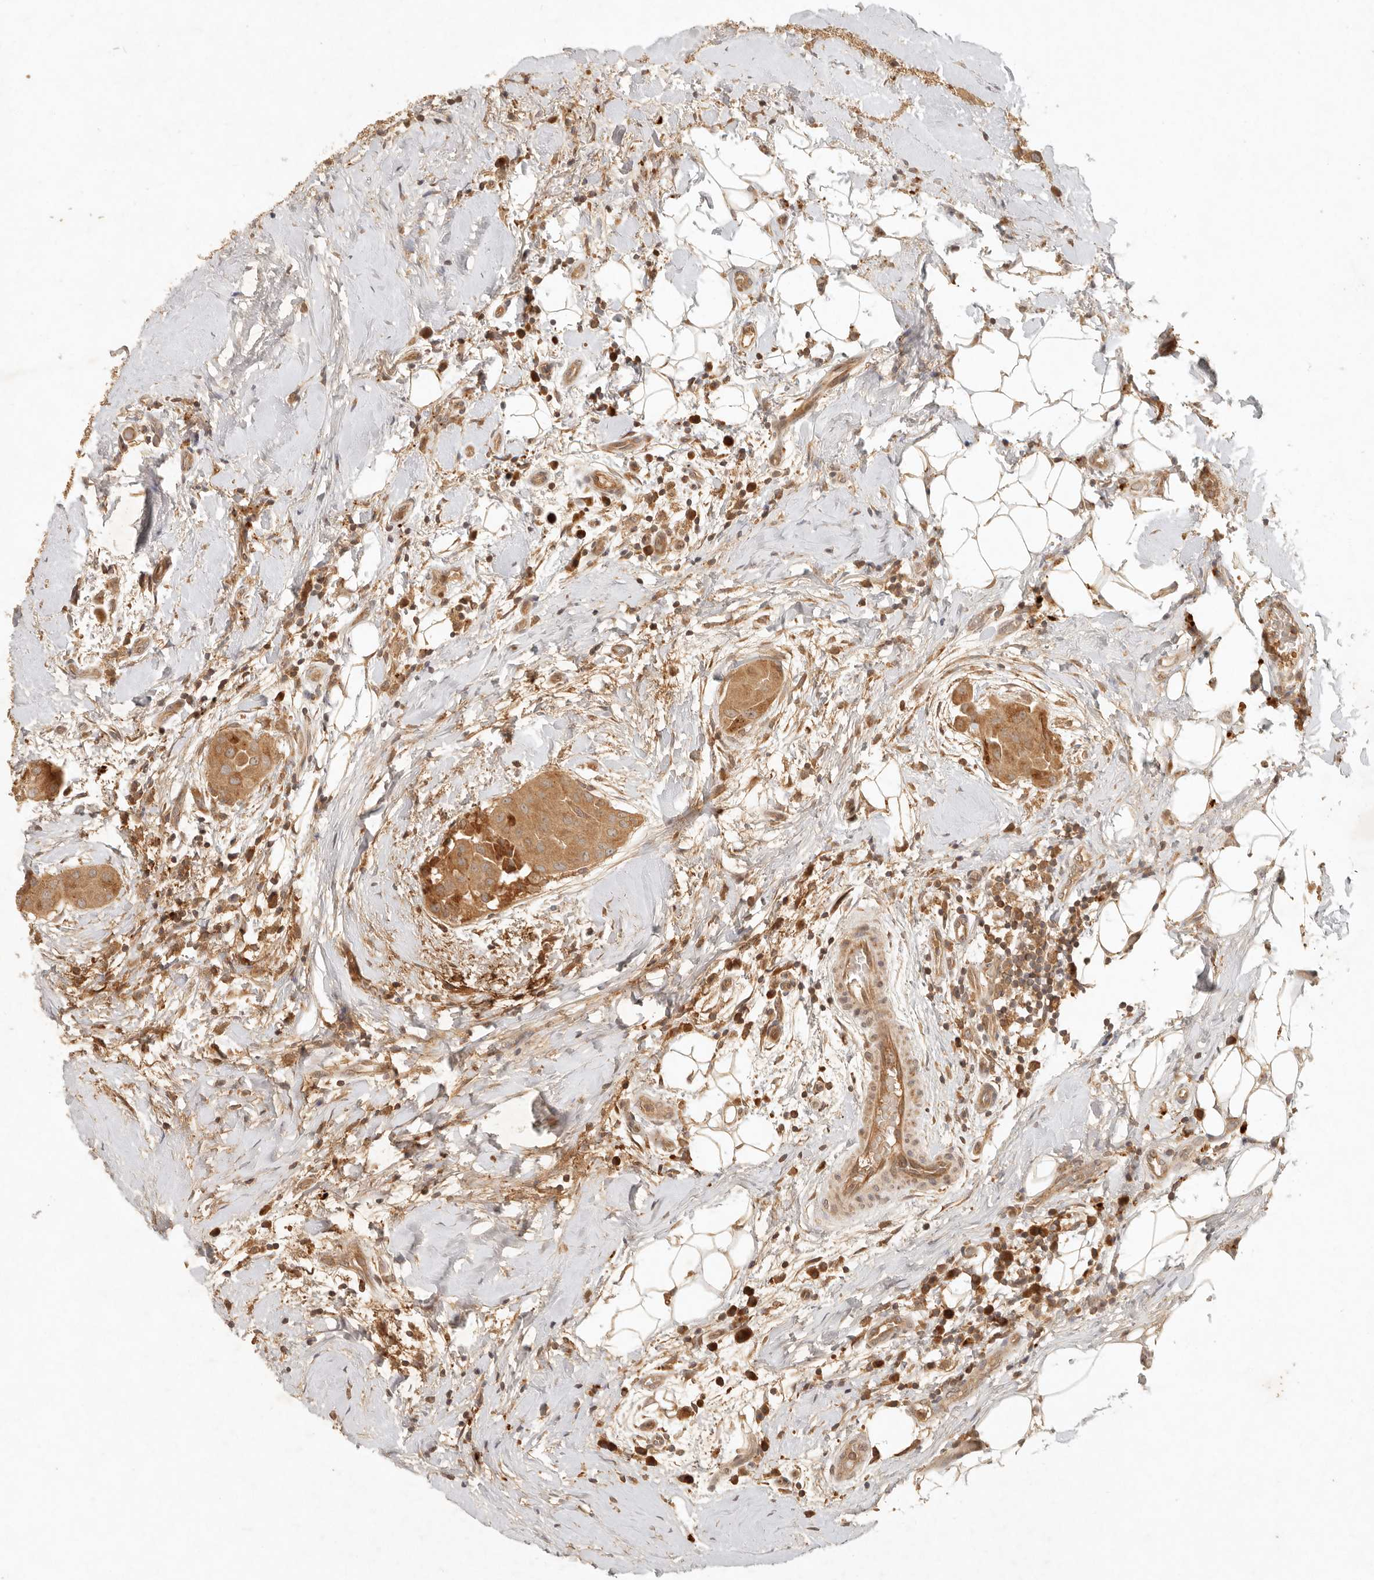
{"staining": {"intensity": "moderate", "quantity": ">75%", "location": "cytoplasmic/membranous"}, "tissue": "thyroid cancer", "cell_type": "Tumor cells", "image_type": "cancer", "snomed": [{"axis": "morphology", "description": "Papillary adenocarcinoma, NOS"}, {"axis": "topography", "description": "Thyroid gland"}], "caption": "Thyroid cancer was stained to show a protein in brown. There is medium levels of moderate cytoplasmic/membranous staining in about >75% of tumor cells.", "gene": "ANKRD61", "patient": {"sex": "male", "age": 33}}